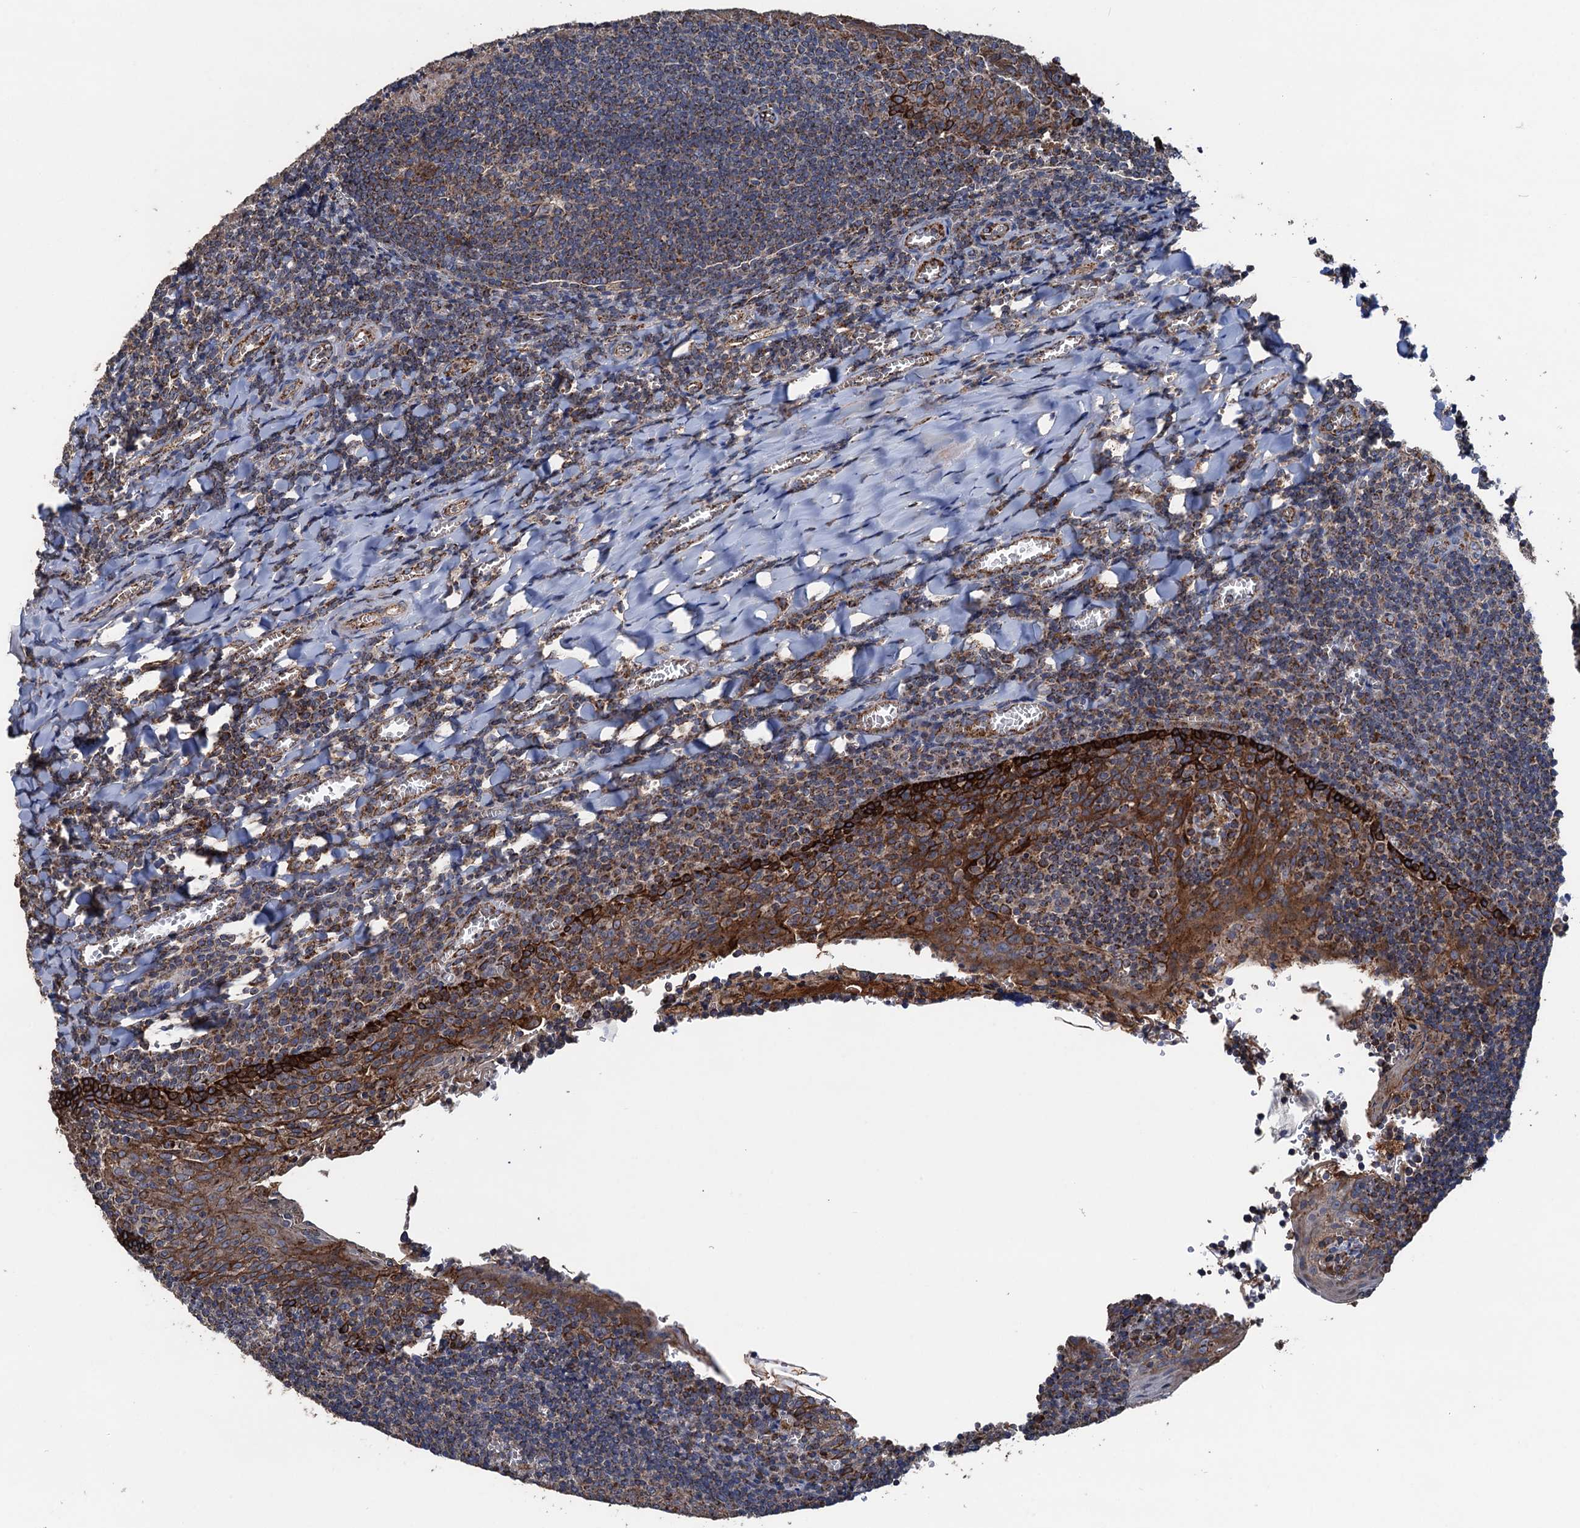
{"staining": {"intensity": "moderate", "quantity": ">75%", "location": "cytoplasmic/membranous"}, "tissue": "tonsil", "cell_type": "Germinal center cells", "image_type": "normal", "snomed": [{"axis": "morphology", "description": "Normal tissue, NOS"}, {"axis": "topography", "description": "Tonsil"}], "caption": "High-power microscopy captured an IHC histopathology image of normal tonsil, revealing moderate cytoplasmic/membranous positivity in approximately >75% of germinal center cells.", "gene": "DGLUCY", "patient": {"sex": "male", "age": 27}}